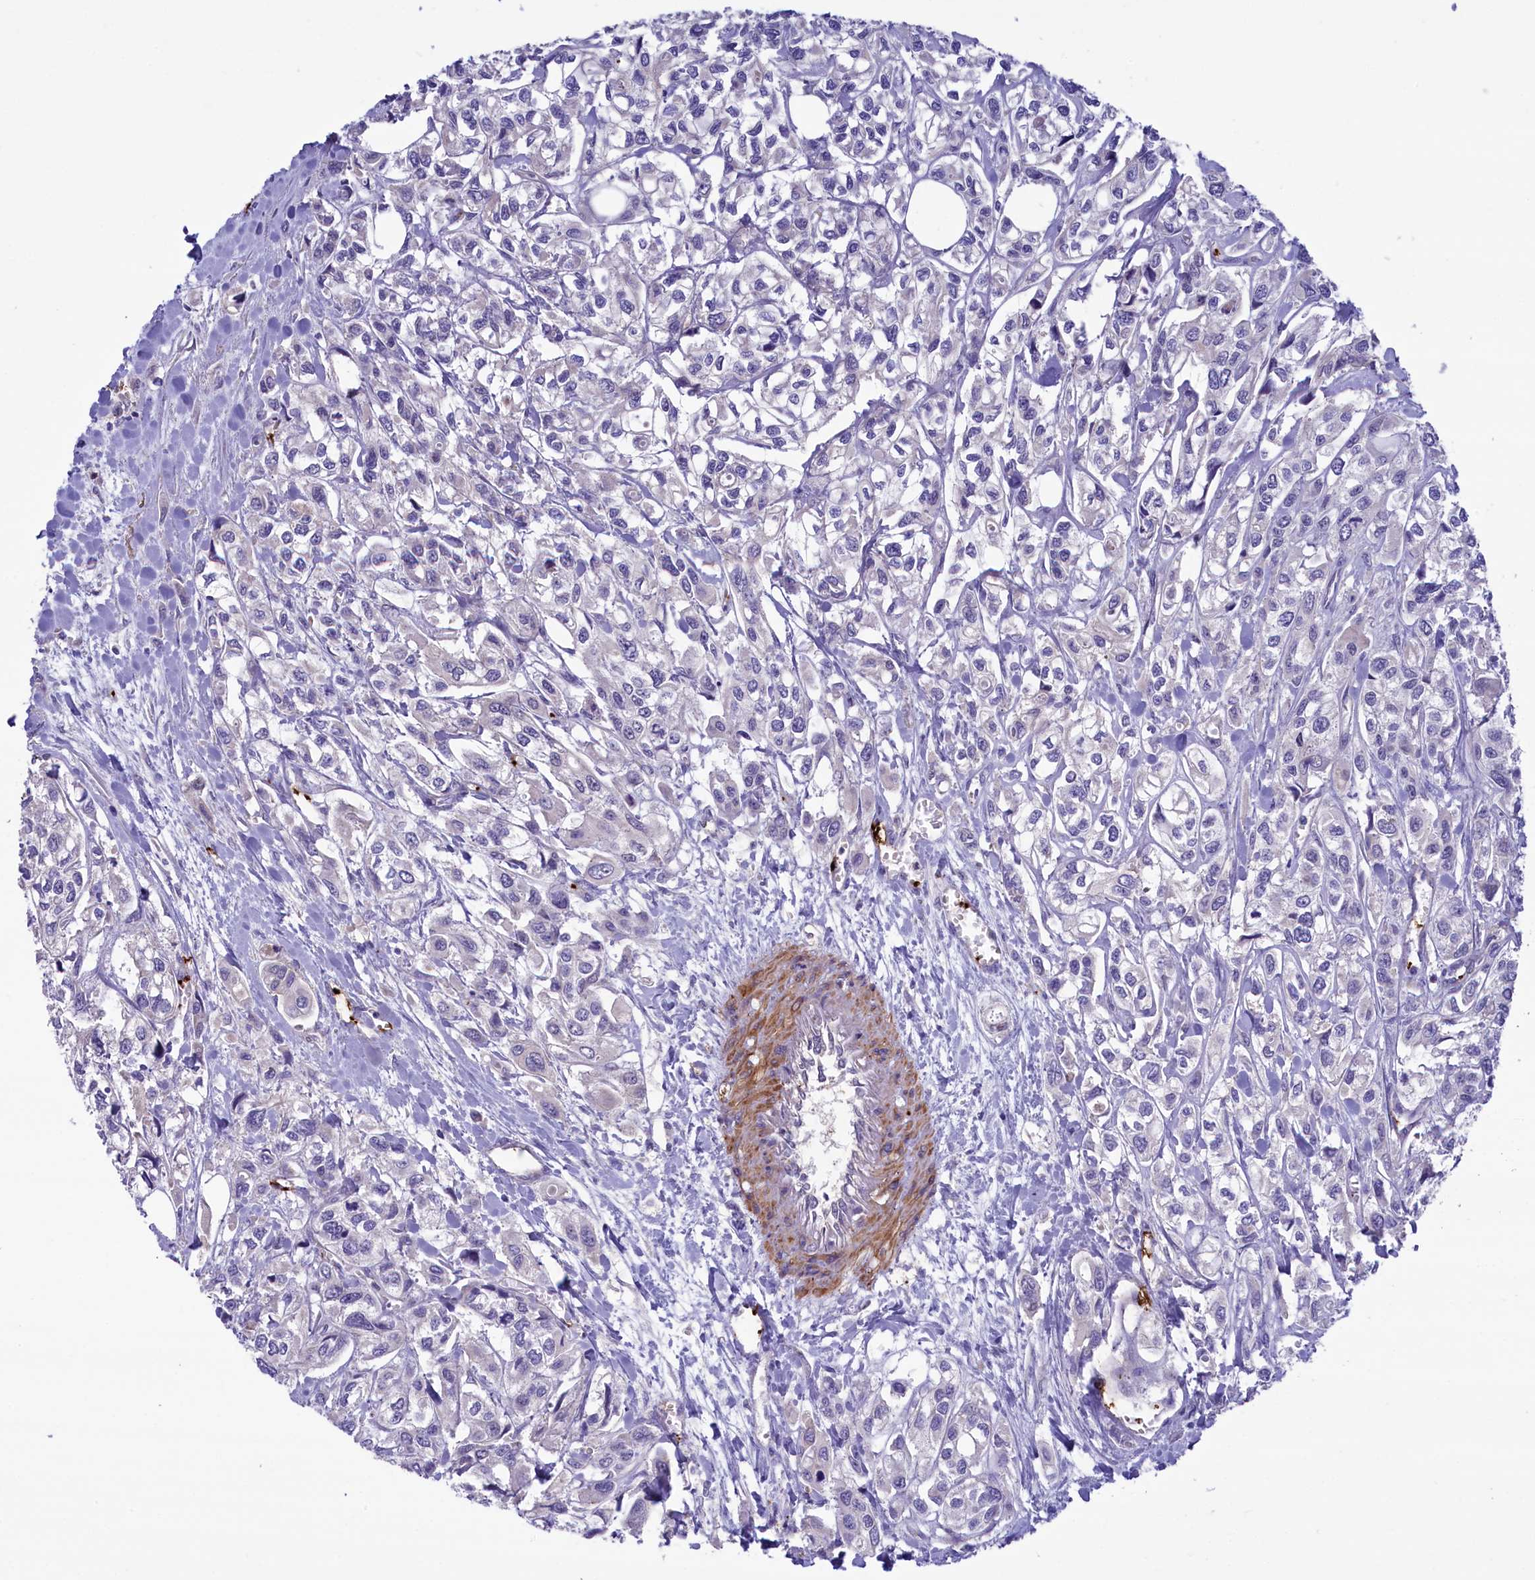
{"staining": {"intensity": "negative", "quantity": "none", "location": "none"}, "tissue": "urothelial cancer", "cell_type": "Tumor cells", "image_type": "cancer", "snomed": [{"axis": "morphology", "description": "Urothelial carcinoma, High grade"}, {"axis": "topography", "description": "Urinary bladder"}], "caption": "Immunohistochemistry (IHC) photomicrograph of neoplastic tissue: human urothelial cancer stained with DAB (3,3'-diaminobenzidine) exhibits no significant protein staining in tumor cells.", "gene": "HEATR3", "patient": {"sex": "male", "age": 67}}